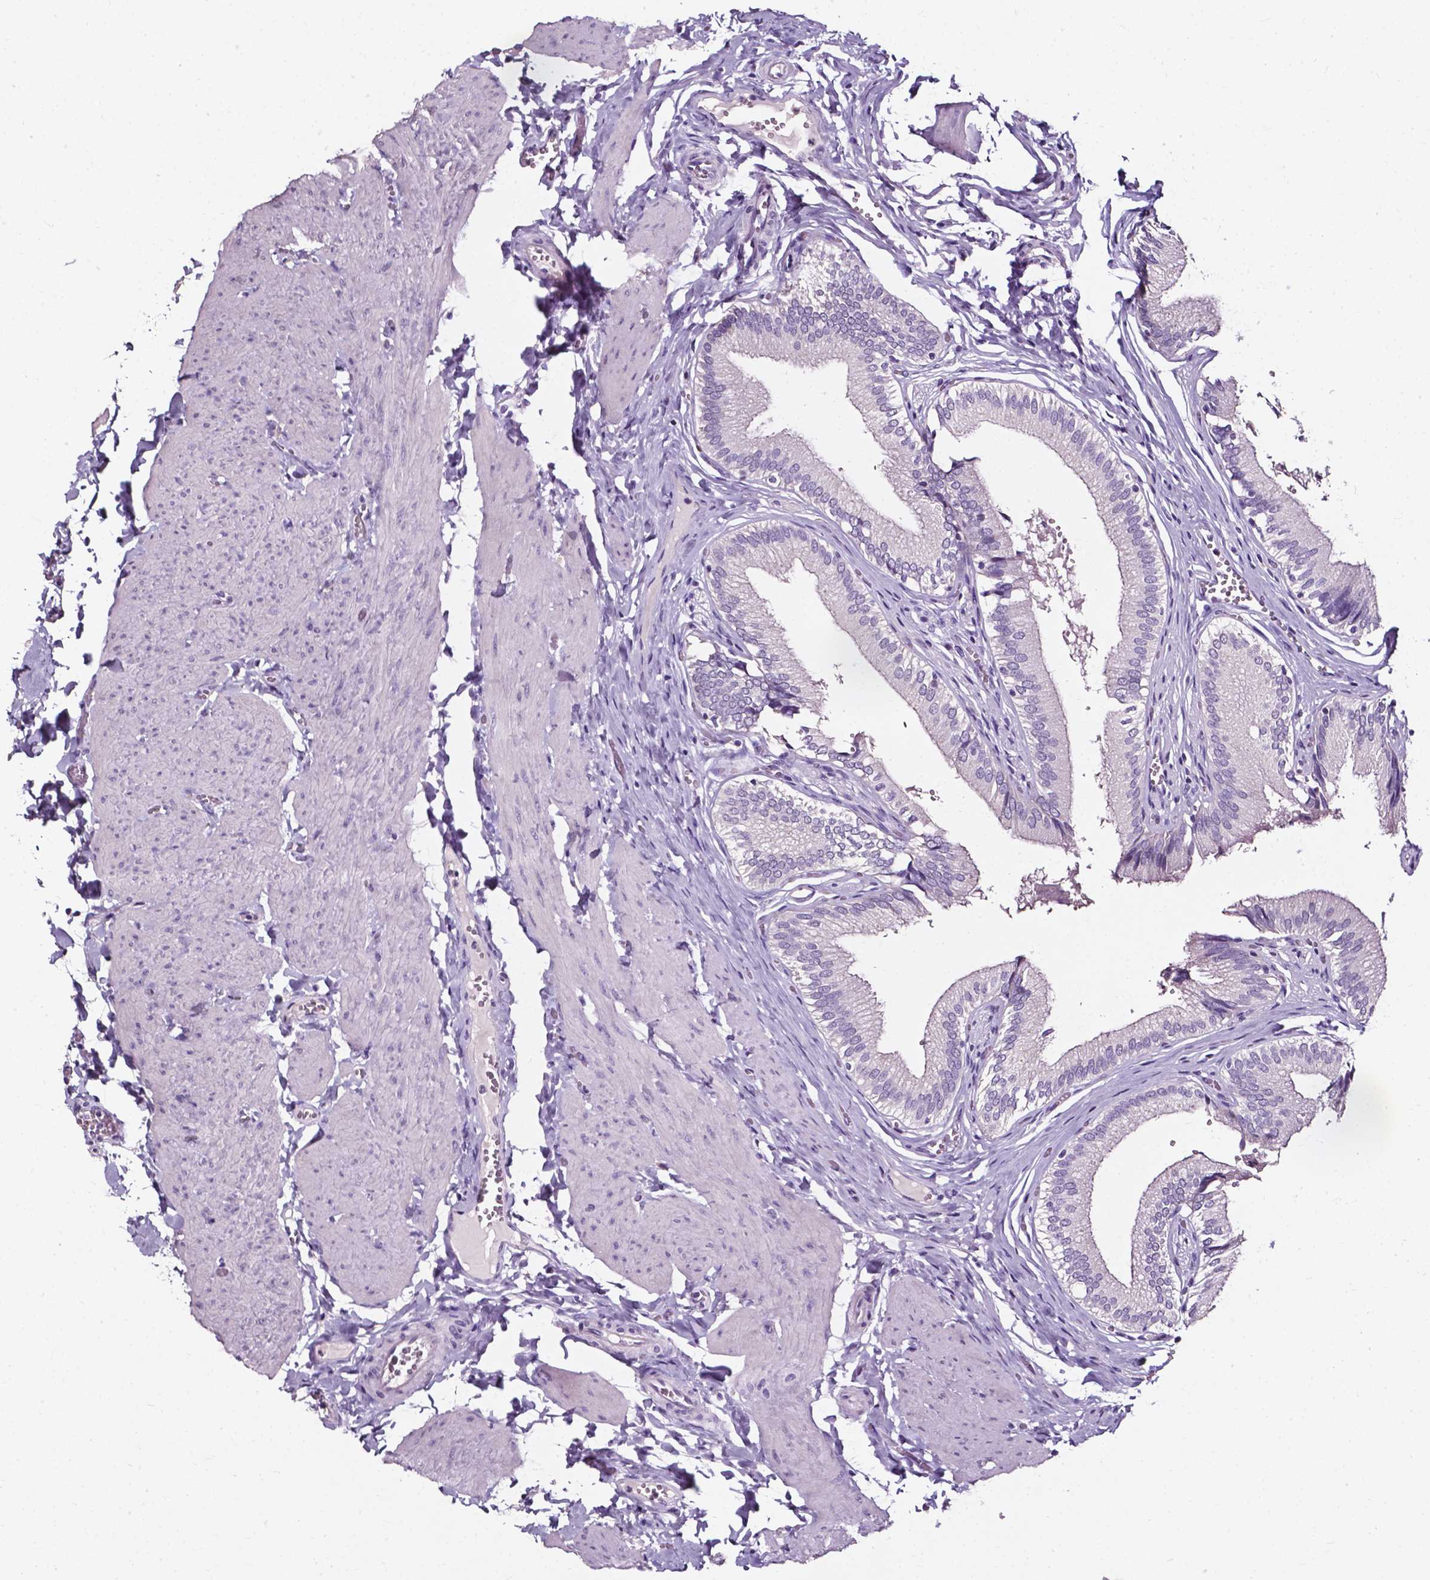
{"staining": {"intensity": "negative", "quantity": "none", "location": "none"}, "tissue": "gallbladder", "cell_type": "Glandular cells", "image_type": "normal", "snomed": [{"axis": "morphology", "description": "Normal tissue, NOS"}, {"axis": "topography", "description": "Gallbladder"}, {"axis": "topography", "description": "Peripheral nerve tissue"}], "caption": "Protein analysis of normal gallbladder reveals no significant staining in glandular cells. Brightfield microscopy of immunohistochemistry stained with DAB (3,3'-diaminobenzidine) (brown) and hematoxylin (blue), captured at high magnification.", "gene": "DEFA5", "patient": {"sex": "male", "age": 17}}